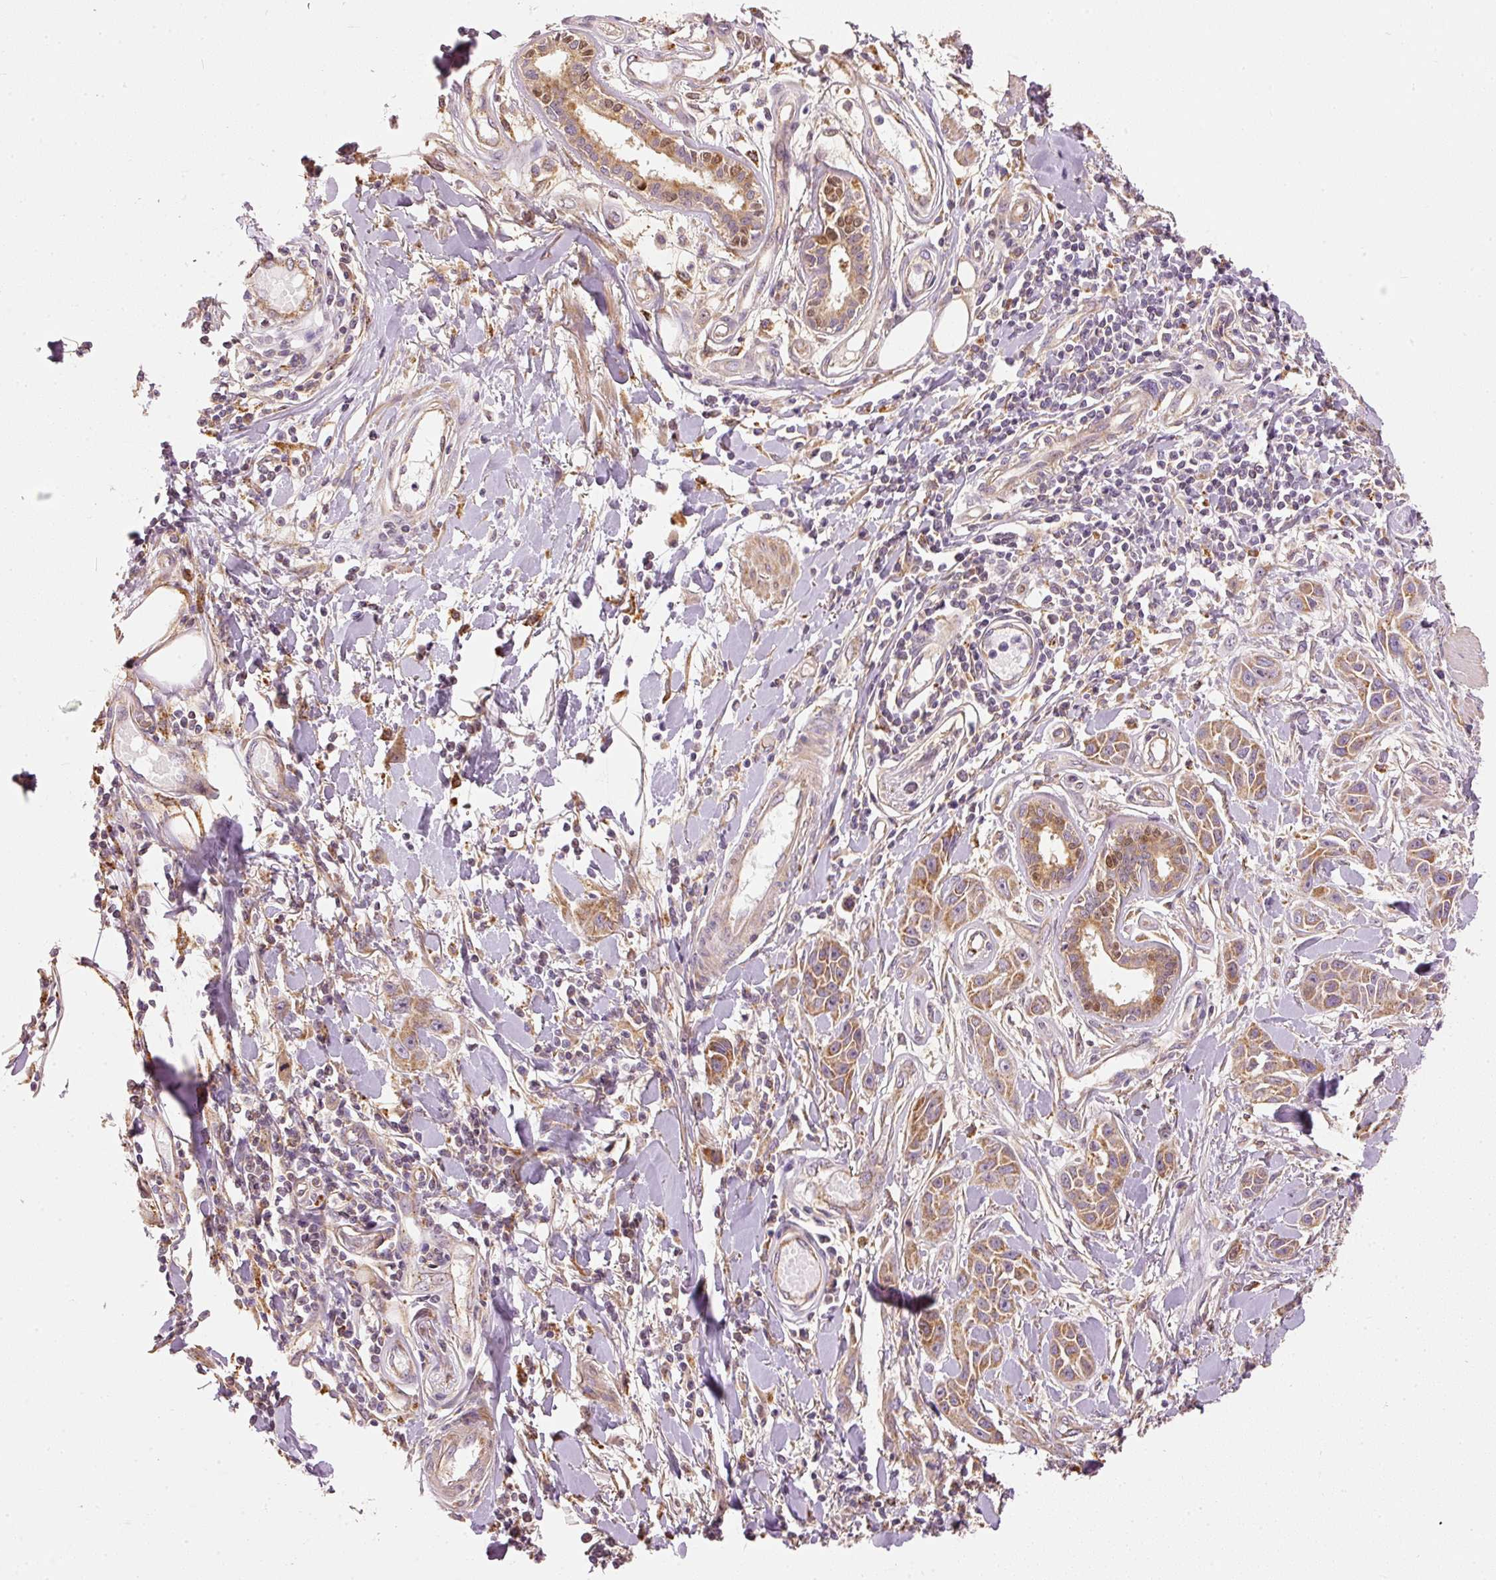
{"staining": {"intensity": "moderate", "quantity": "25%-75%", "location": "cytoplasmic/membranous"}, "tissue": "skin cancer", "cell_type": "Tumor cells", "image_type": "cancer", "snomed": [{"axis": "morphology", "description": "Squamous cell carcinoma, NOS"}, {"axis": "topography", "description": "Skin"}], "caption": "Protein analysis of skin cancer tissue shows moderate cytoplasmic/membranous expression in about 25%-75% of tumor cells.", "gene": "MTHFD1L", "patient": {"sex": "female", "age": 69}}